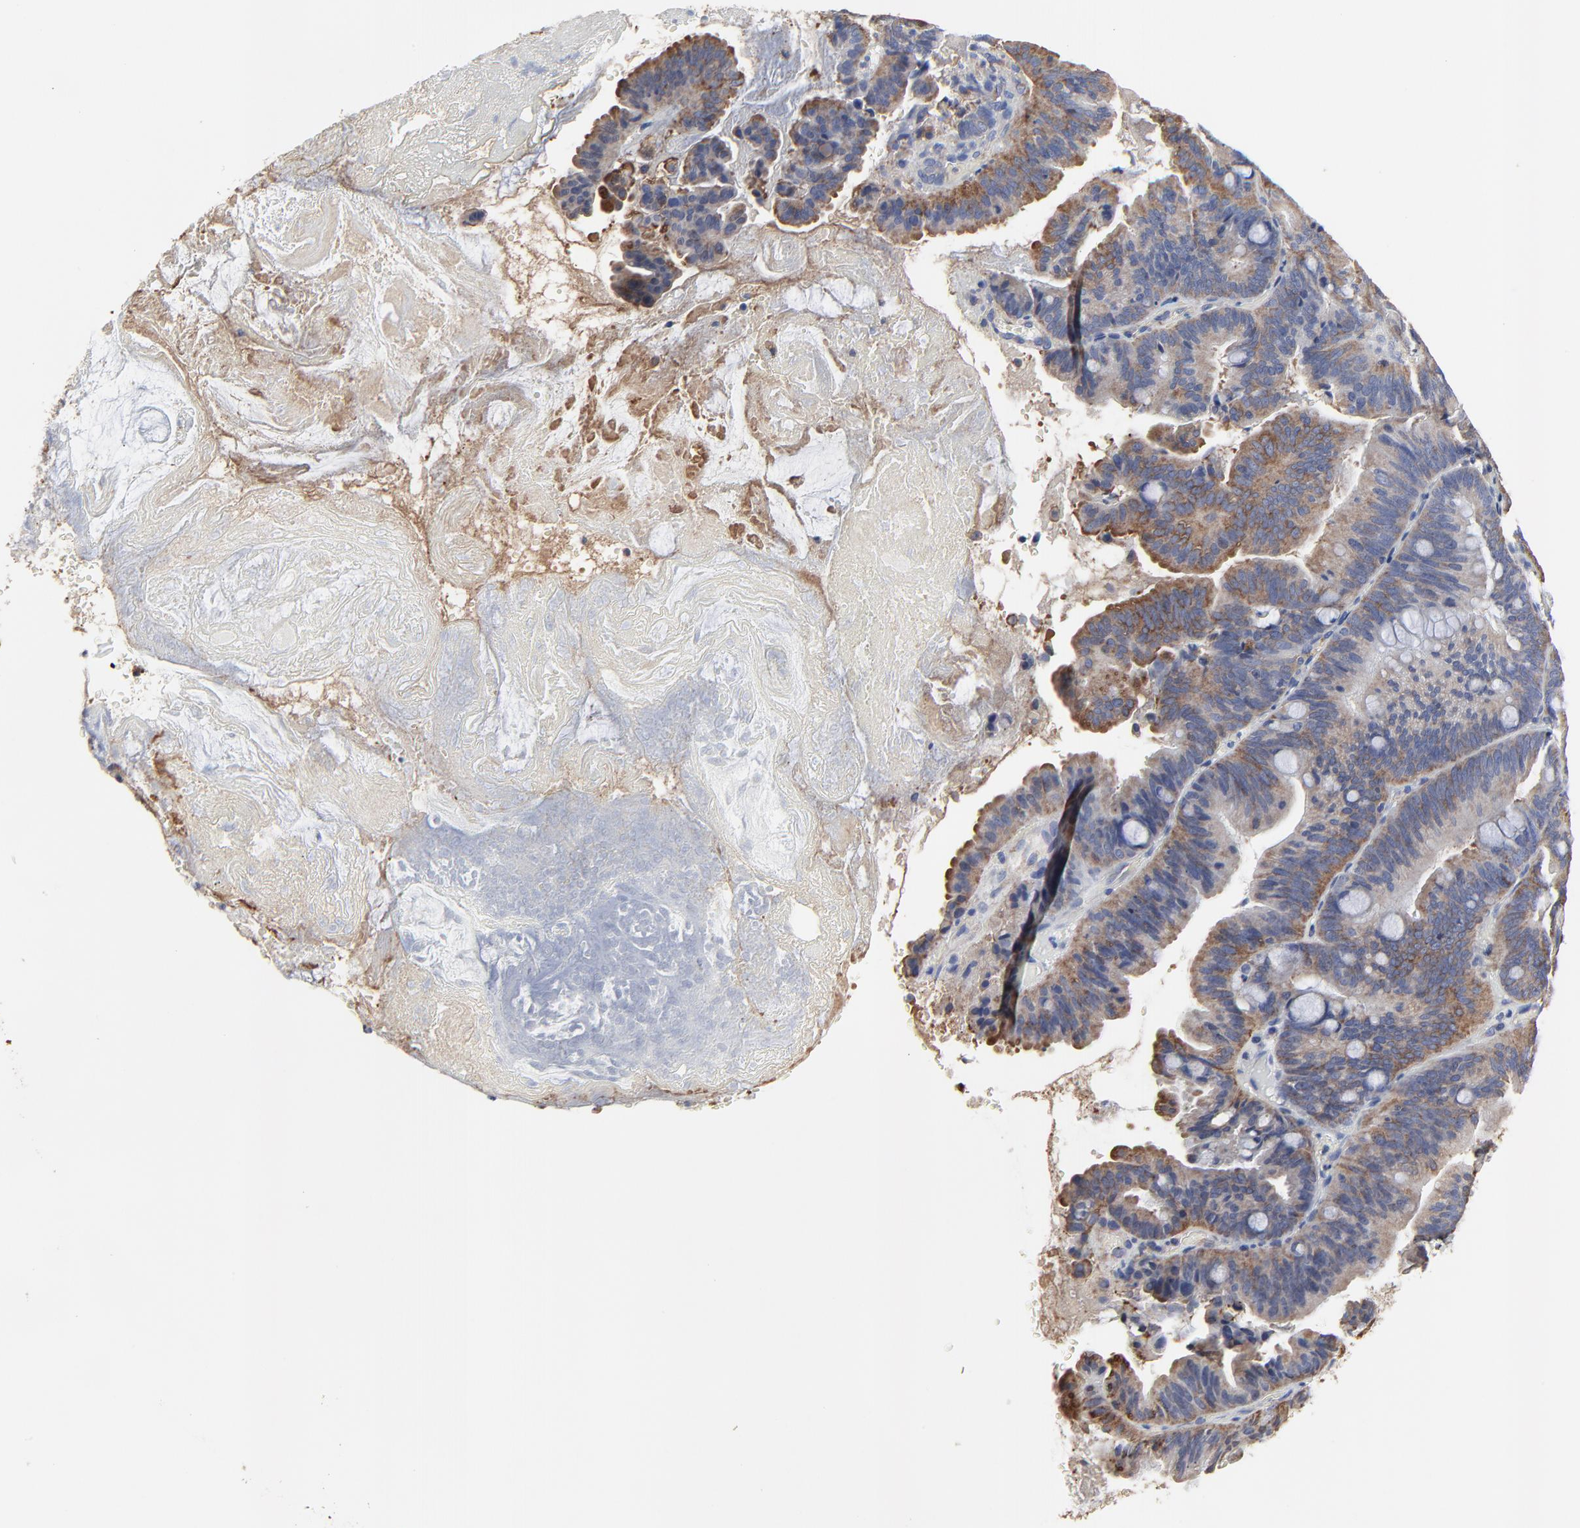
{"staining": {"intensity": "moderate", "quantity": ">75%", "location": "cytoplasmic/membranous"}, "tissue": "pancreatic cancer", "cell_type": "Tumor cells", "image_type": "cancer", "snomed": [{"axis": "morphology", "description": "Adenocarcinoma, NOS"}, {"axis": "topography", "description": "Pancreas"}], "caption": "A histopathology image showing moderate cytoplasmic/membranous positivity in approximately >75% of tumor cells in pancreatic cancer, as visualized by brown immunohistochemical staining.", "gene": "NXF3", "patient": {"sex": "male", "age": 82}}